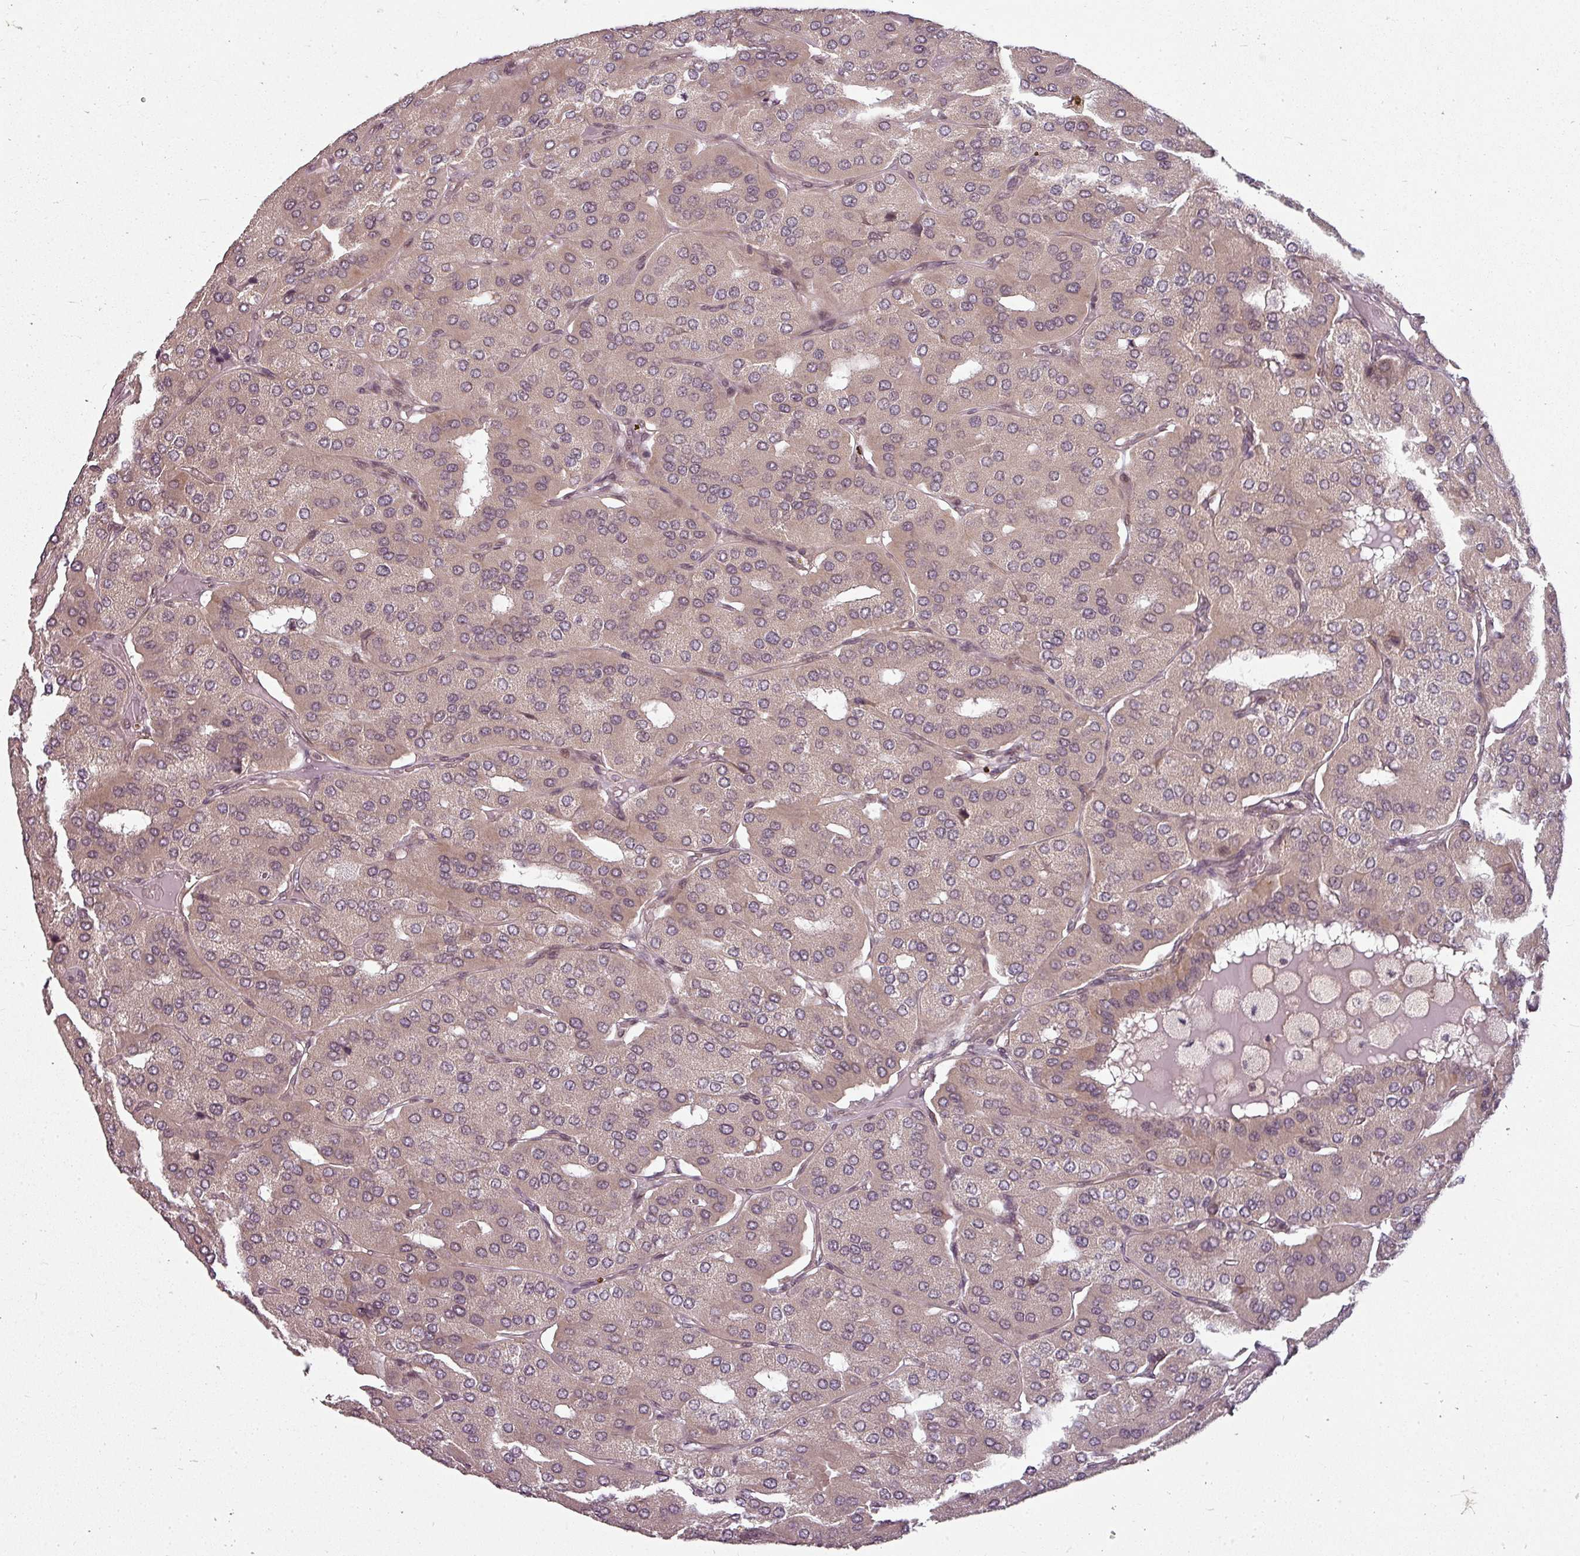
{"staining": {"intensity": "weak", "quantity": "<25%", "location": "cytoplasmic/membranous"}, "tissue": "parathyroid gland", "cell_type": "Glandular cells", "image_type": "normal", "snomed": [{"axis": "morphology", "description": "Normal tissue, NOS"}, {"axis": "morphology", "description": "Adenoma, NOS"}, {"axis": "topography", "description": "Parathyroid gland"}], "caption": "A photomicrograph of parathyroid gland stained for a protein demonstrates no brown staining in glandular cells. (Brightfield microscopy of DAB (3,3'-diaminobenzidine) IHC at high magnification).", "gene": "CLIC1", "patient": {"sex": "female", "age": 86}}